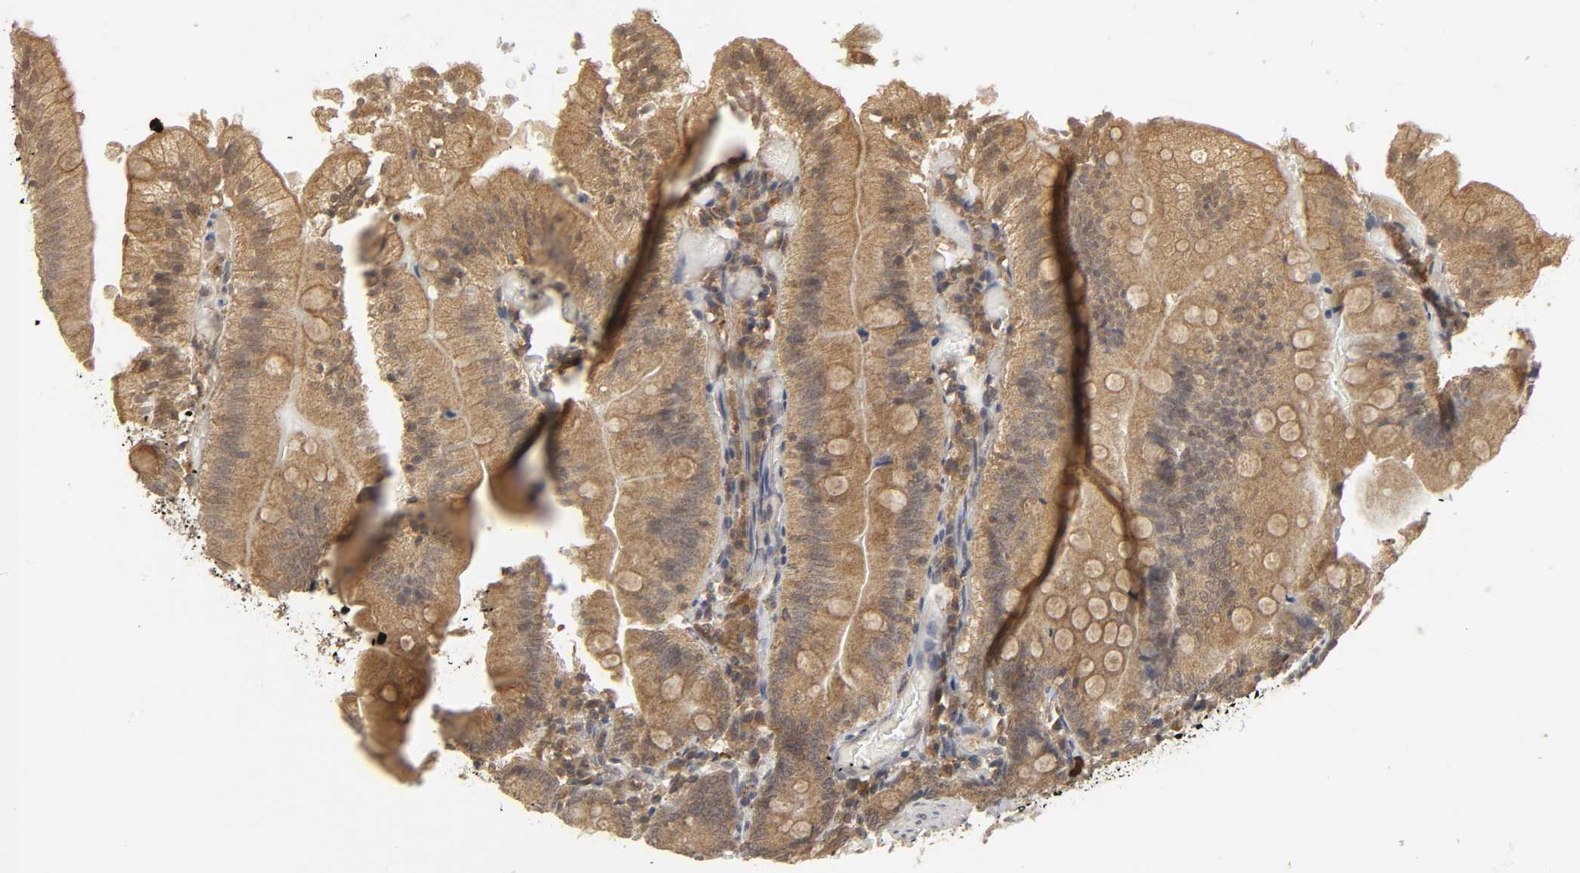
{"staining": {"intensity": "weak", "quantity": ">75%", "location": "cytoplasmic/membranous"}, "tissue": "small intestine", "cell_type": "Glandular cells", "image_type": "normal", "snomed": [{"axis": "morphology", "description": "Normal tissue, NOS"}, {"axis": "topography", "description": "Small intestine"}], "caption": "Benign small intestine shows weak cytoplasmic/membranous staining in about >75% of glandular cells, visualized by immunohistochemistry. The staining was performed using DAB (3,3'-diaminobenzidine) to visualize the protein expression in brown, while the nuclei were stained in blue with hematoxylin (Magnification: 20x).", "gene": "TRAF6", "patient": {"sex": "male", "age": 71}}